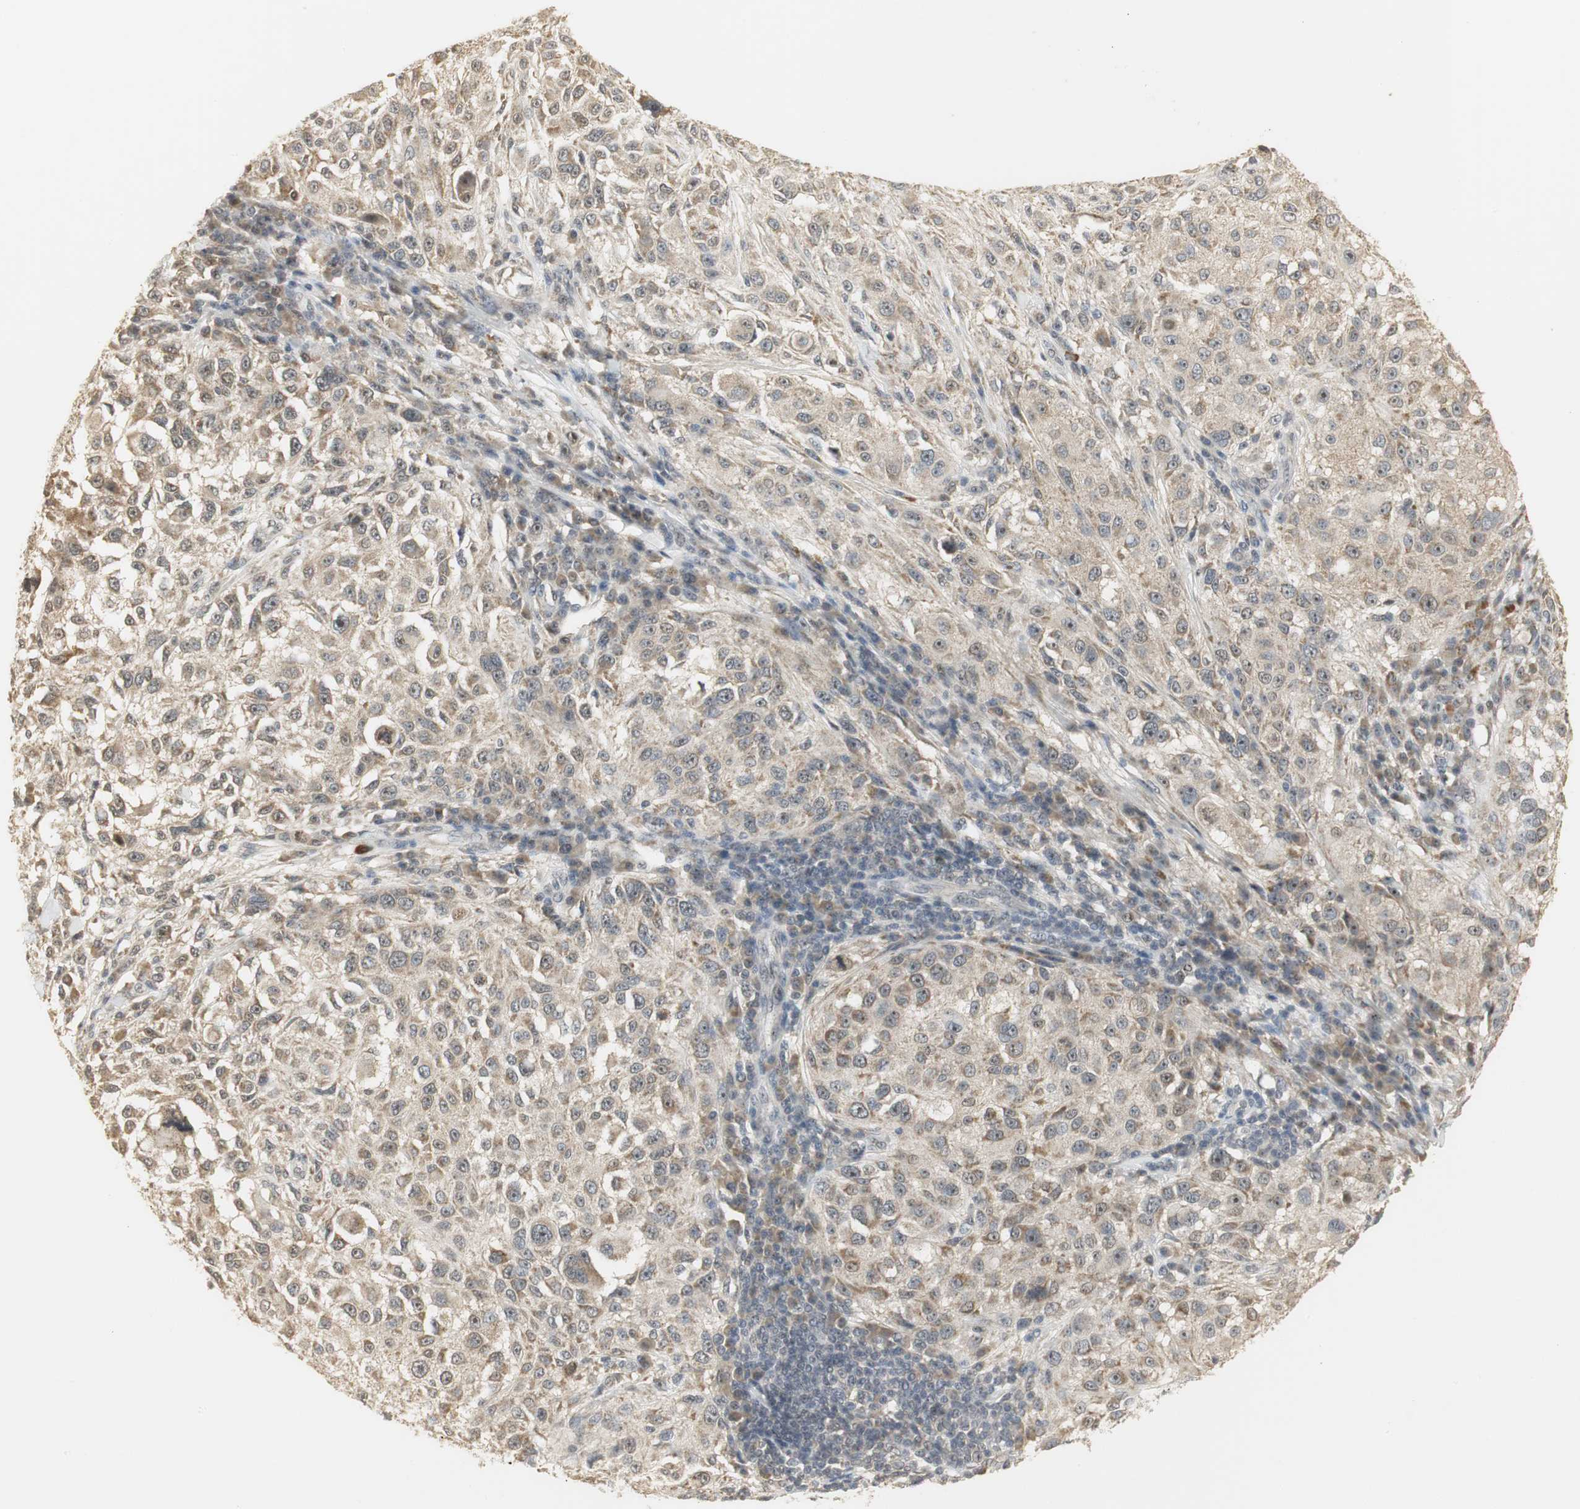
{"staining": {"intensity": "weak", "quantity": "25%-75%", "location": "cytoplasmic/membranous"}, "tissue": "melanoma", "cell_type": "Tumor cells", "image_type": "cancer", "snomed": [{"axis": "morphology", "description": "Necrosis, NOS"}, {"axis": "morphology", "description": "Malignant melanoma, NOS"}, {"axis": "topography", "description": "Skin"}], "caption": "A brown stain labels weak cytoplasmic/membranous expression of a protein in human melanoma tumor cells. (DAB IHC, brown staining for protein, blue staining for nuclei).", "gene": "ELOA", "patient": {"sex": "female", "age": 87}}